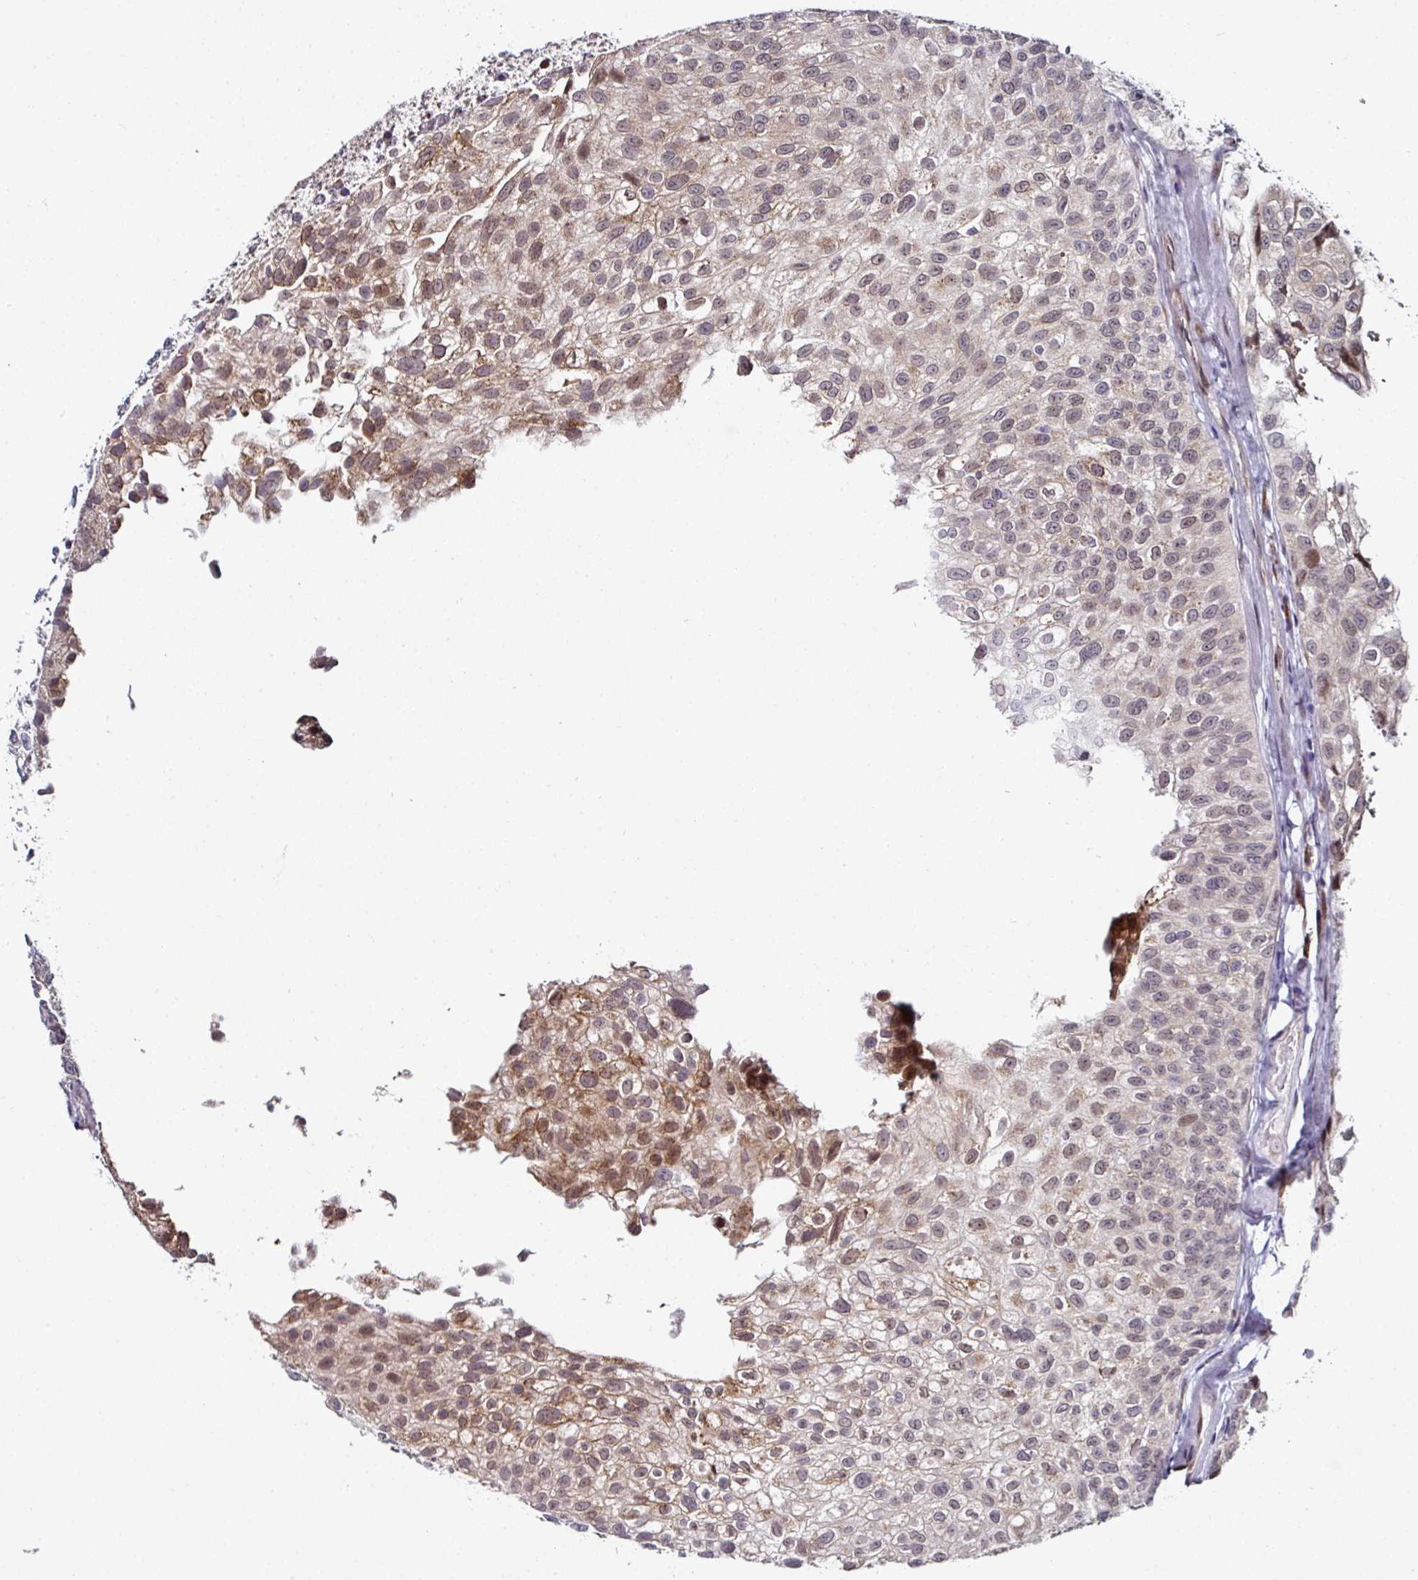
{"staining": {"intensity": "moderate", "quantity": "25%-75%", "location": "cytoplasmic/membranous"}, "tissue": "urothelial cancer", "cell_type": "Tumor cells", "image_type": "cancer", "snomed": [{"axis": "morphology", "description": "Urothelial carcinoma, NOS"}, {"axis": "topography", "description": "Urinary bladder"}], "caption": "Tumor cells demonstrate medium levels of moderate cytoplasmic/membranous staining in about 25%-75% of cells in human transitional cell carcinoma.", "gene": "APOLD1", "patient": {"sex": "male", "age": 87}}